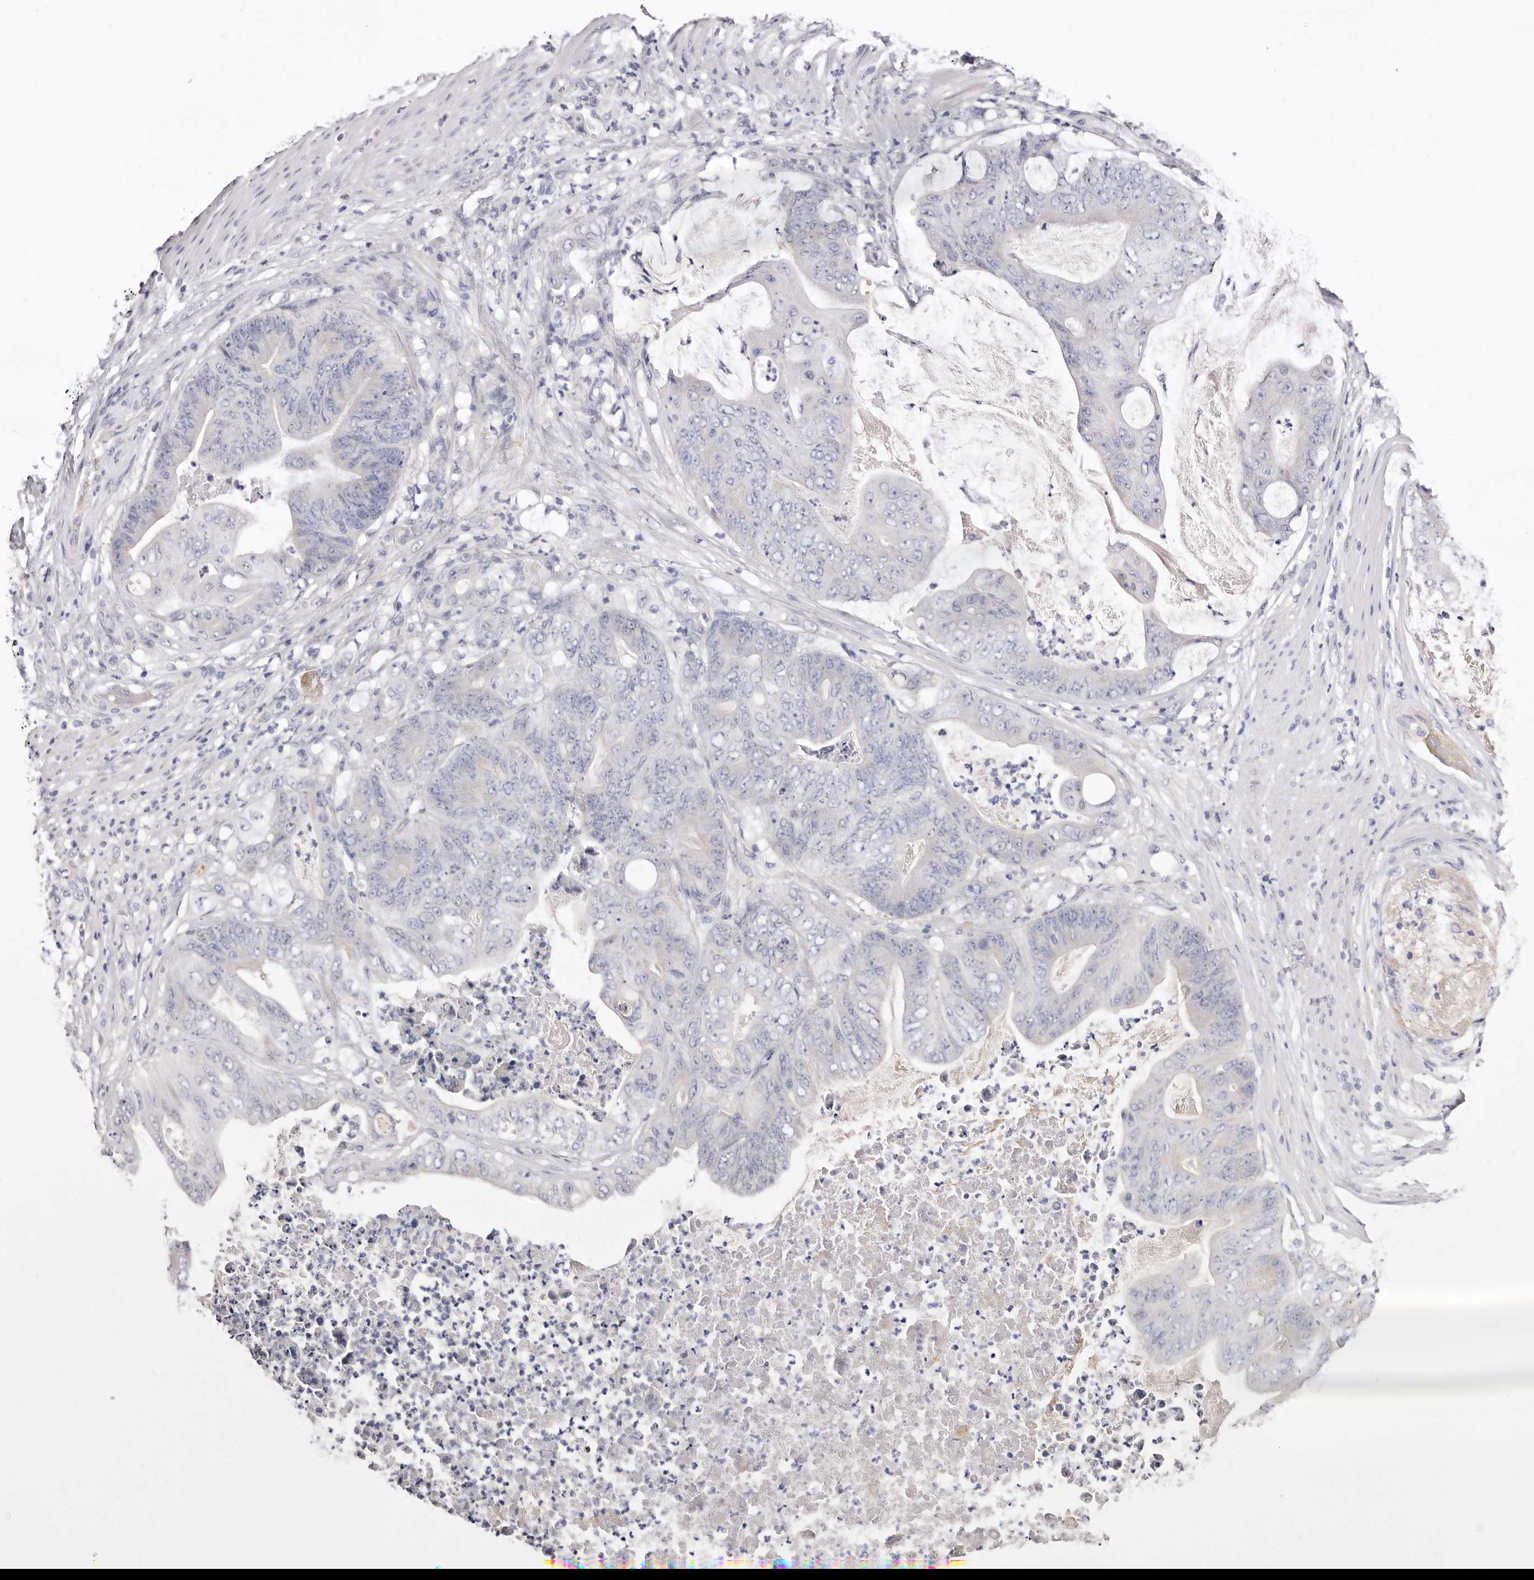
{"staining": {"intensity": "negative", "quantity": "none", "location": "none"}, "tissue": "stomach cancer", "cell_type": "Tumor cells", "image_type": "cancer", "snomed": [{"axis": "morphology", "description": "Adenocarcinoma, NOS"}, {"axis": "topography", "description": "Stomach"}], "caption": "High magnification brightfield microscopy of adenocarcinoma (stomach) stained with DAB (brown) and counterstained with hematoxylin (blue): tumor cells show no significant expression.", "gene": "LMLN", "patient": {"sex": "female", "age": 73}}